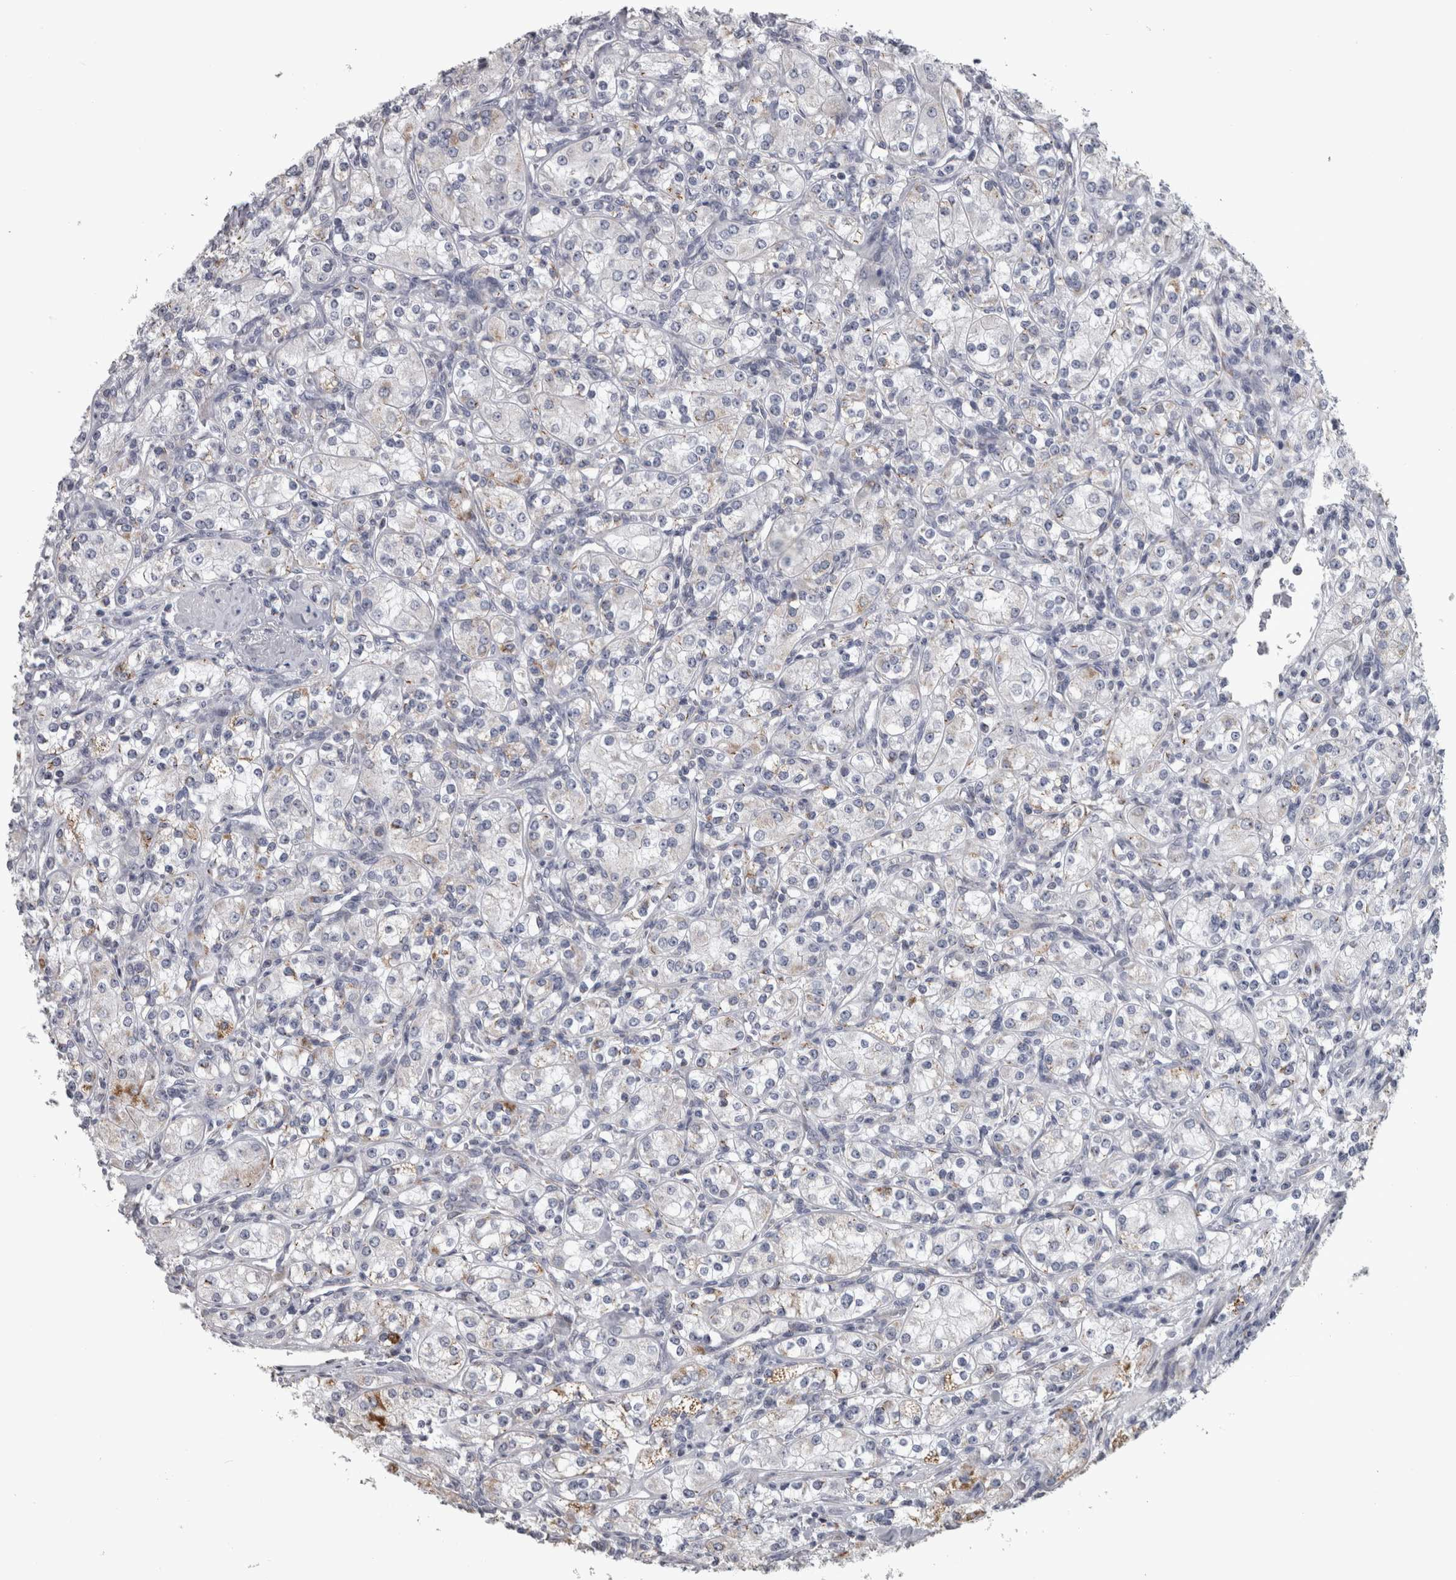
{"staining": {"intensity": "moderate", "quantity": "<25%", "location": "cytoplasmic/membranous"}, "tissue": "renal cancer", "cell_type": "Tumor cells", "image_type": "cancer", "snomed": [{"axis": "morphology", "description": "Adenocarcinoma, NOS"}, {"axis": "topography", "description": "Kidney"}], "caption": "Immunohistochemistry (IHC) image of renal cancer stained for a protein (brown), which shows low levels of moderate cytoplasmic/membranous expression in approximately <25% of tumor cells.", "gene": "DBT", "patient": {"sex": "male", "age": 77}}